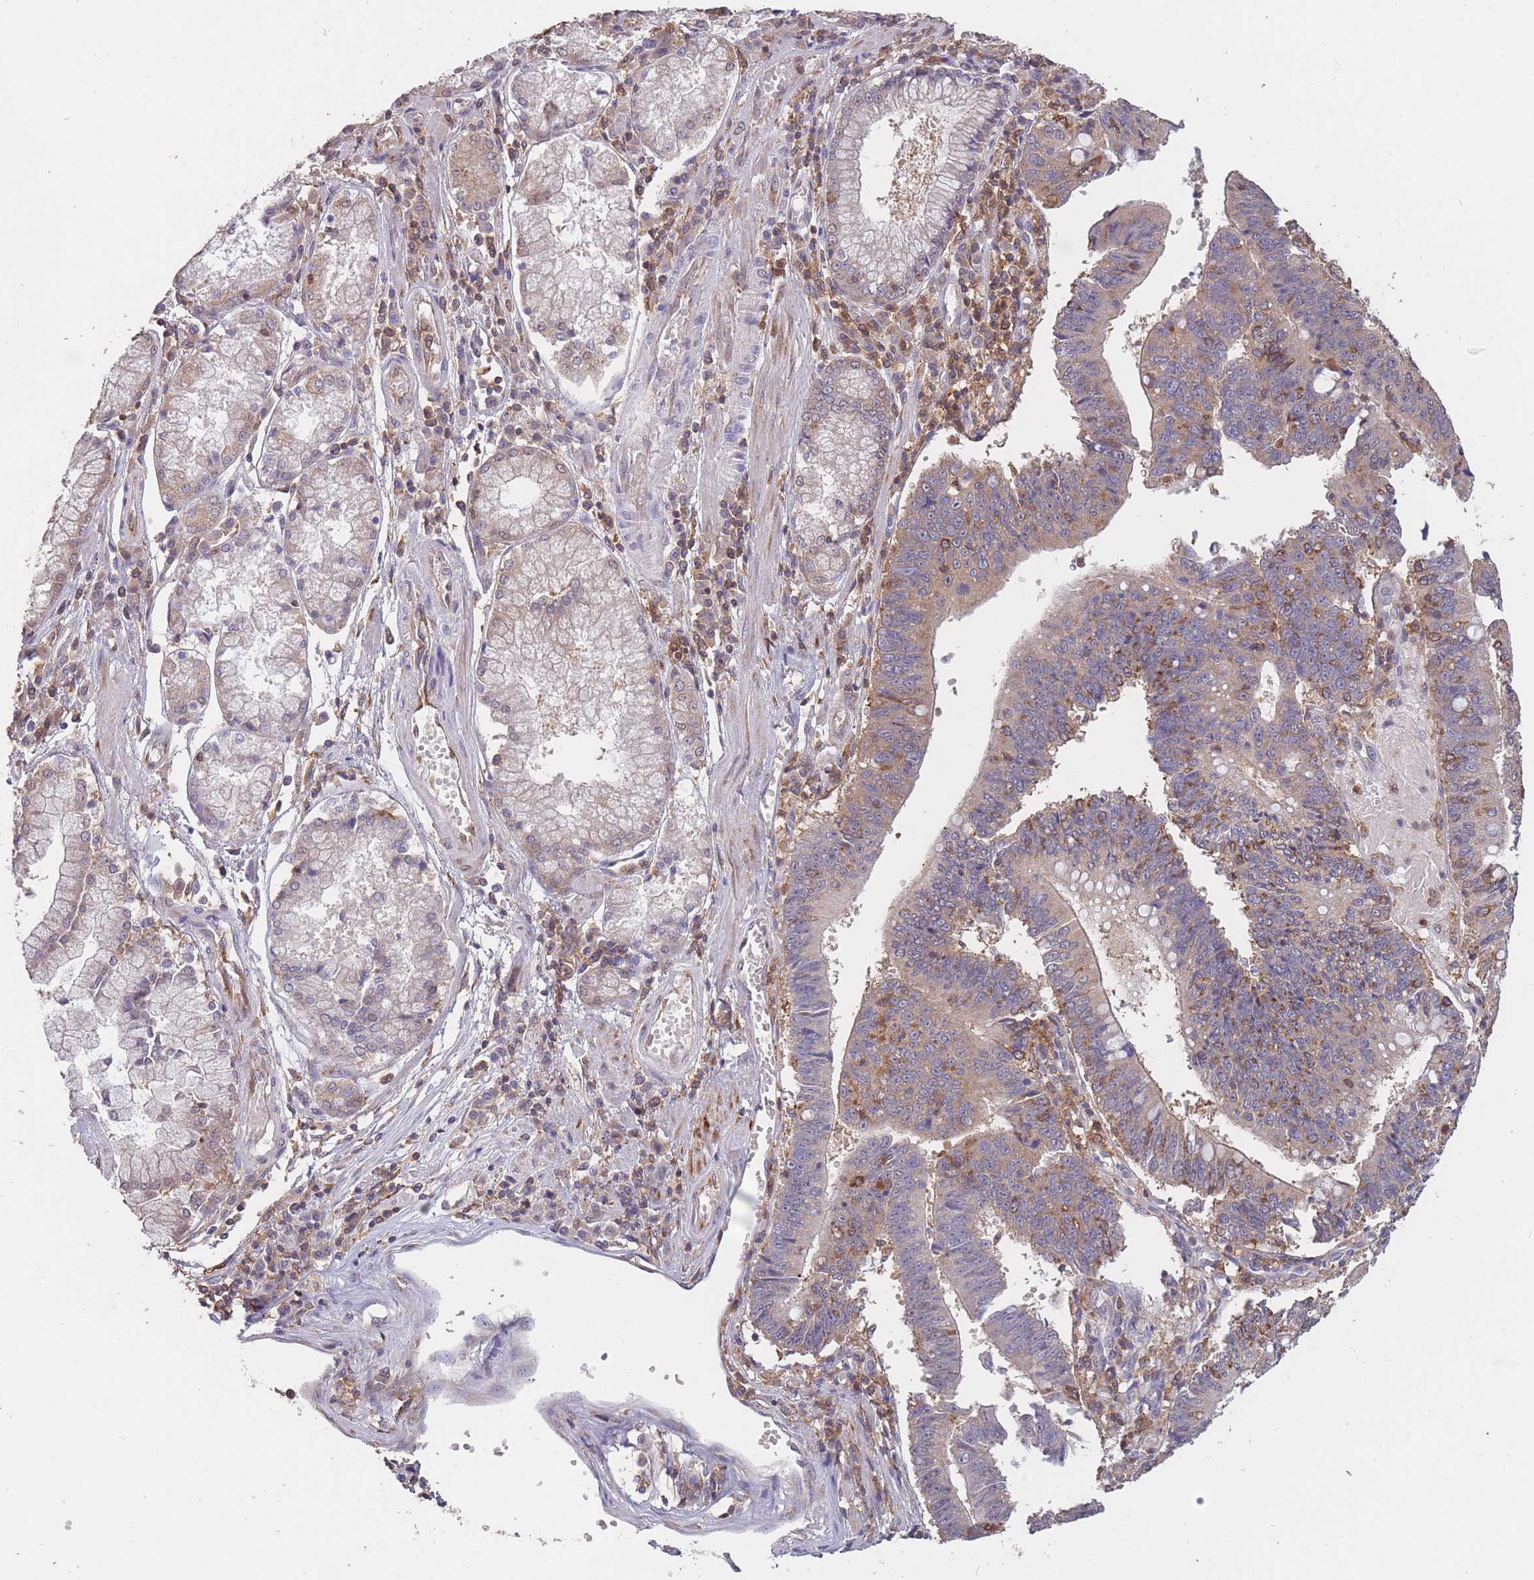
{"staining": {"intensity": "weak", "quantity": "25%-75%", "location": "cytoplasmic/membranous"}, "tissue": "stomach cancer", "cell_type": "Tumor cells", "image_type": "cancer", "snomed": [{"axis": "morphology", "description": "Adenocarcinoma, NOS"}, {"axis": "topography", "description": "Stomach"}], "caption": "This is a photomicrograph of IHC staining of stomach cancer, which shows weak positivity in the cytoplasmic/membranous of tumor cells.", "gene": "GMIP", "patient": {"sex": "male", "age": 59}}